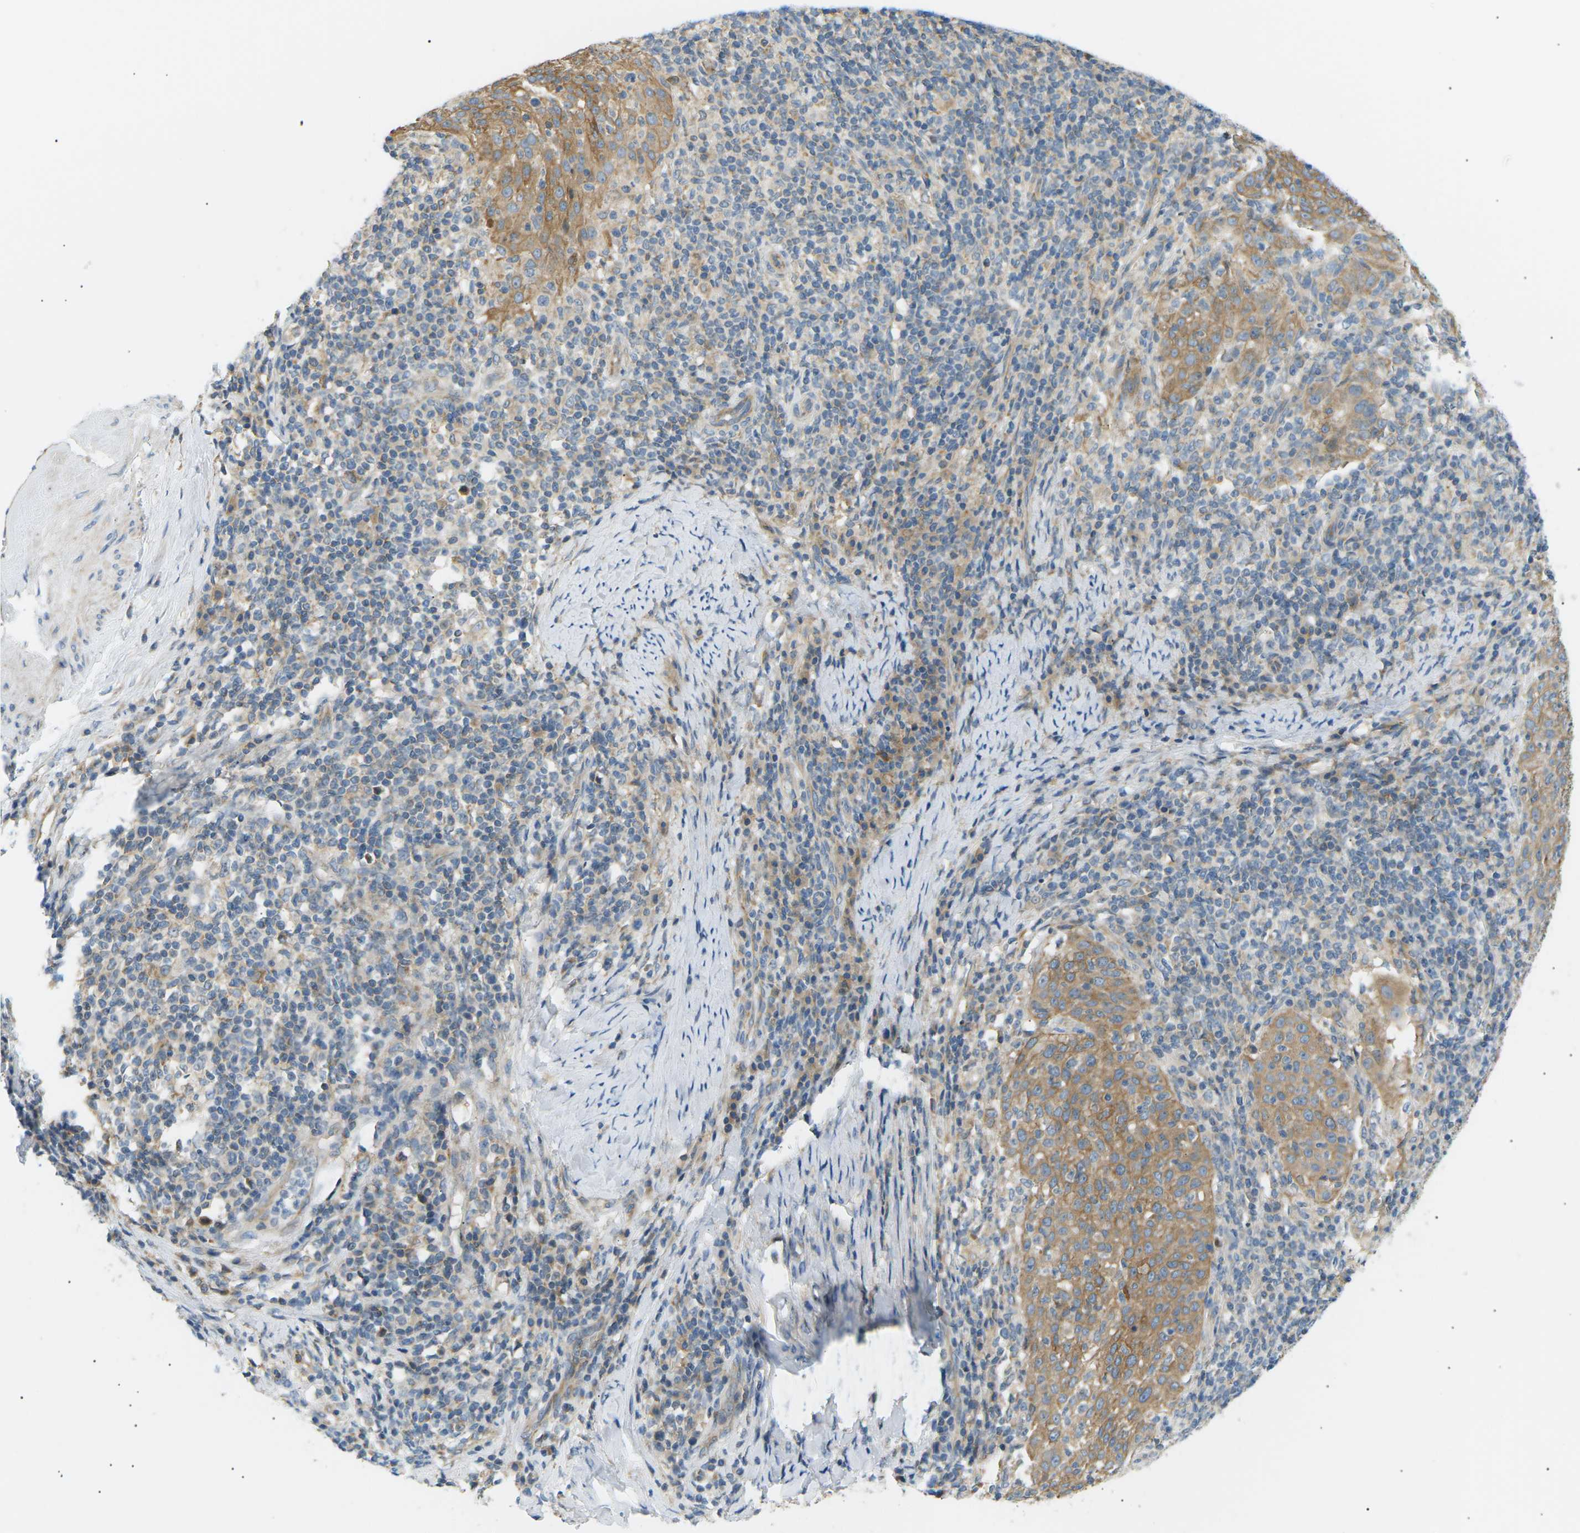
{"staining": {"intensity": "moderate", "quantity": ">75%", "location": "cytoplasmic/membranous"}, "tissue": "cervical cancer", "cell_type": "Tumor cells", "image_type": "cancer", "snomed": [{"axis": "morphology", "description": "Squamous cell carcinoma, NOS"}, {"axis": "topography", "description": "Cervix"}], "caption": "Moderate cytoplasmic/membranous protein expression is appreciated in about >75% of tumor cells in cervical cancer (squamous cell carcinoma). Nuclei are stained in blue.", "gene": "TBC1D8", "patient": {"sex": "female", "age": 51}}